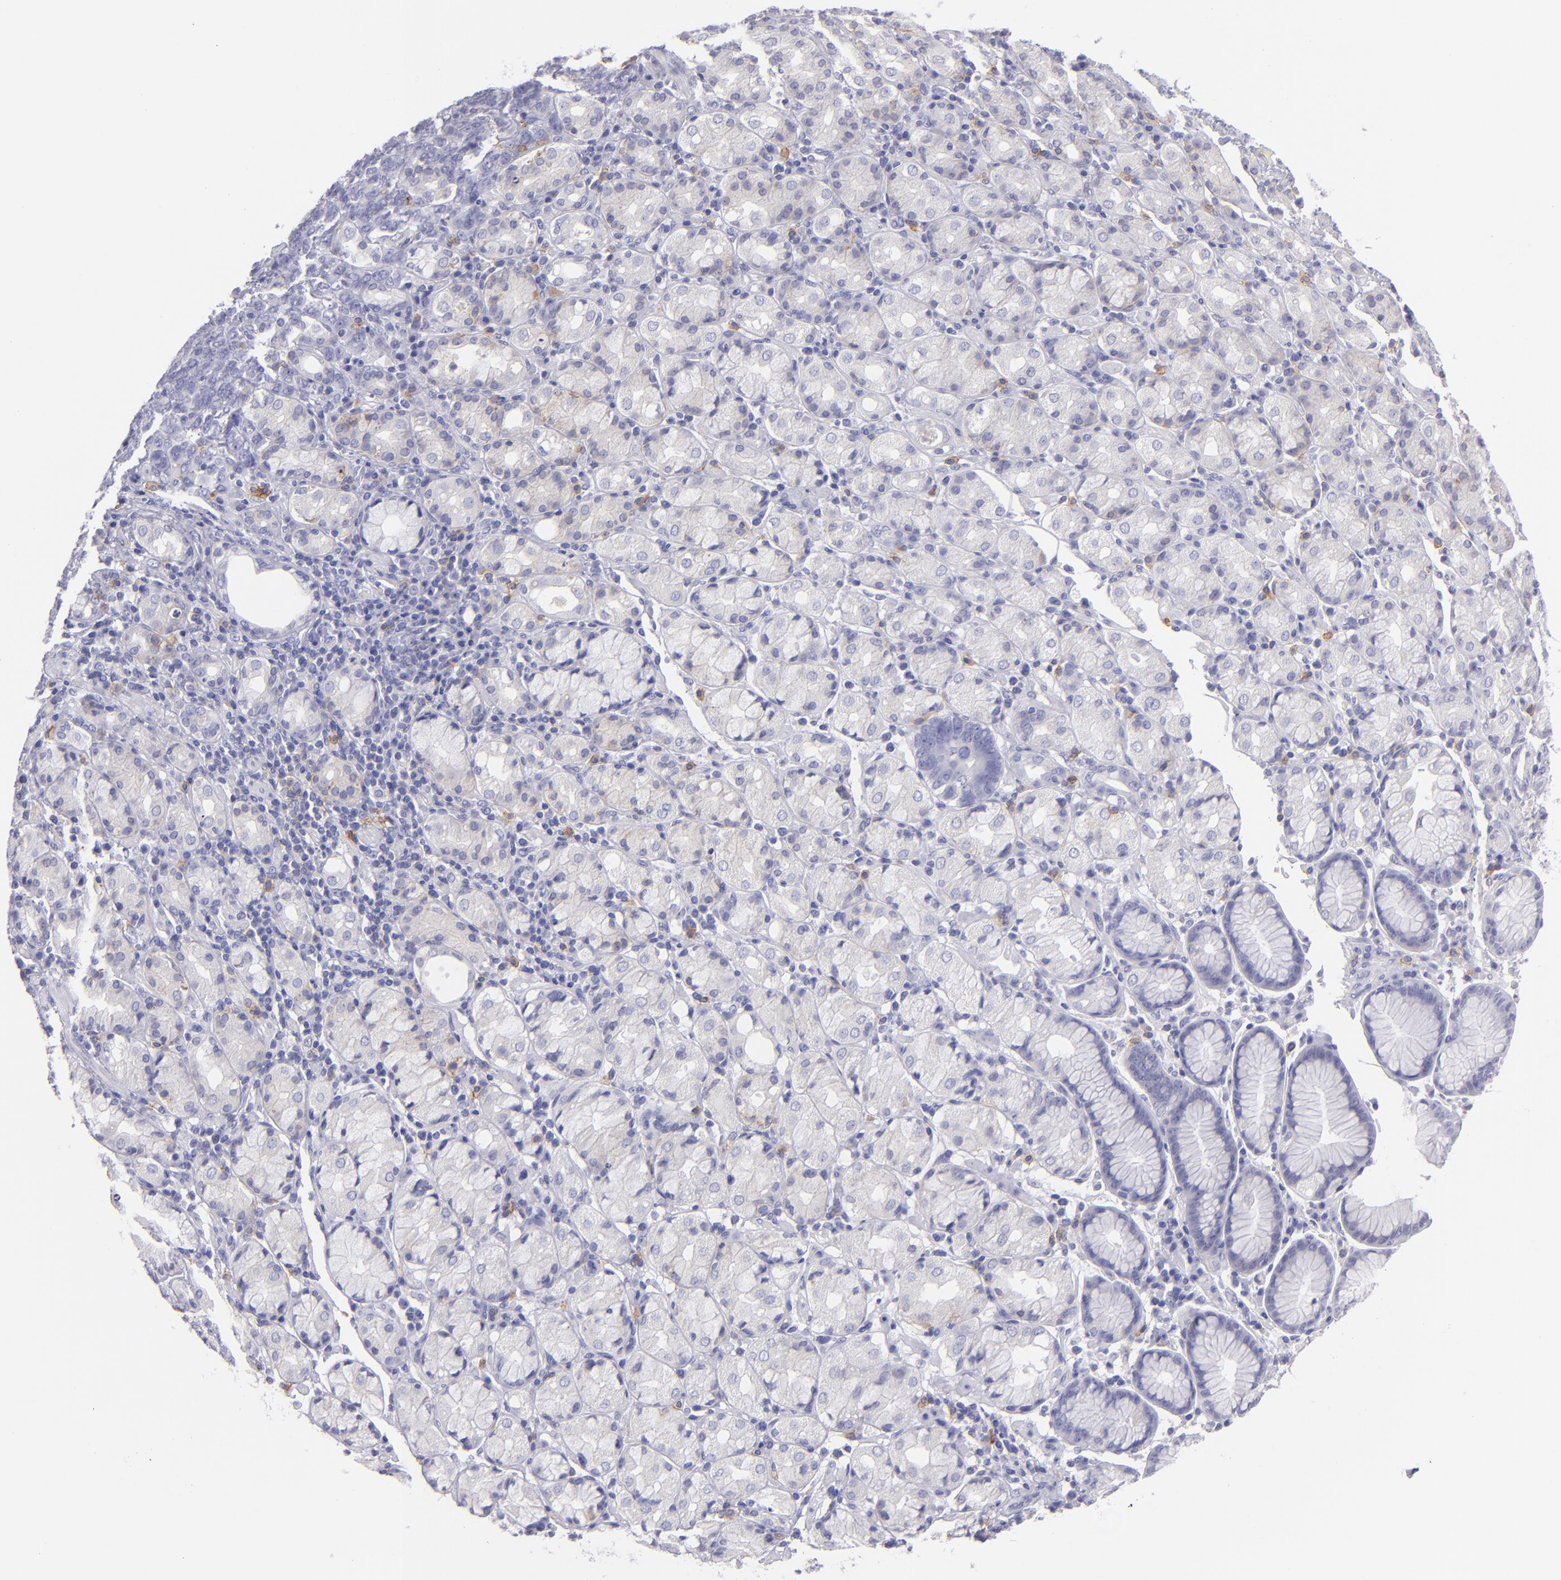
{"staining": {"intensity": "negative", "quantity": "none", "location": "none"}, "tissue": "stomach cancer", "cell_type": "Tumor cells", "image_type": "cancer", "snomed": [{"axis": "morphology", "description": "Adenocarcinoma, NOS"}, {"axis": "topography", "description": "Stomach, upper"}], "caption": "IHC of stomach cancer (adenocarcinoma) exhibits no expression in tumor cells. Brightfield microscopy of immunohistochemistry (IHC) stained with DAB (3,3'-diaminobenzidine) (brown) and hematoxylin (blue), captured at high magnification.", "gene": "CD82", "patient": {"sex": "male", "age": 71}}